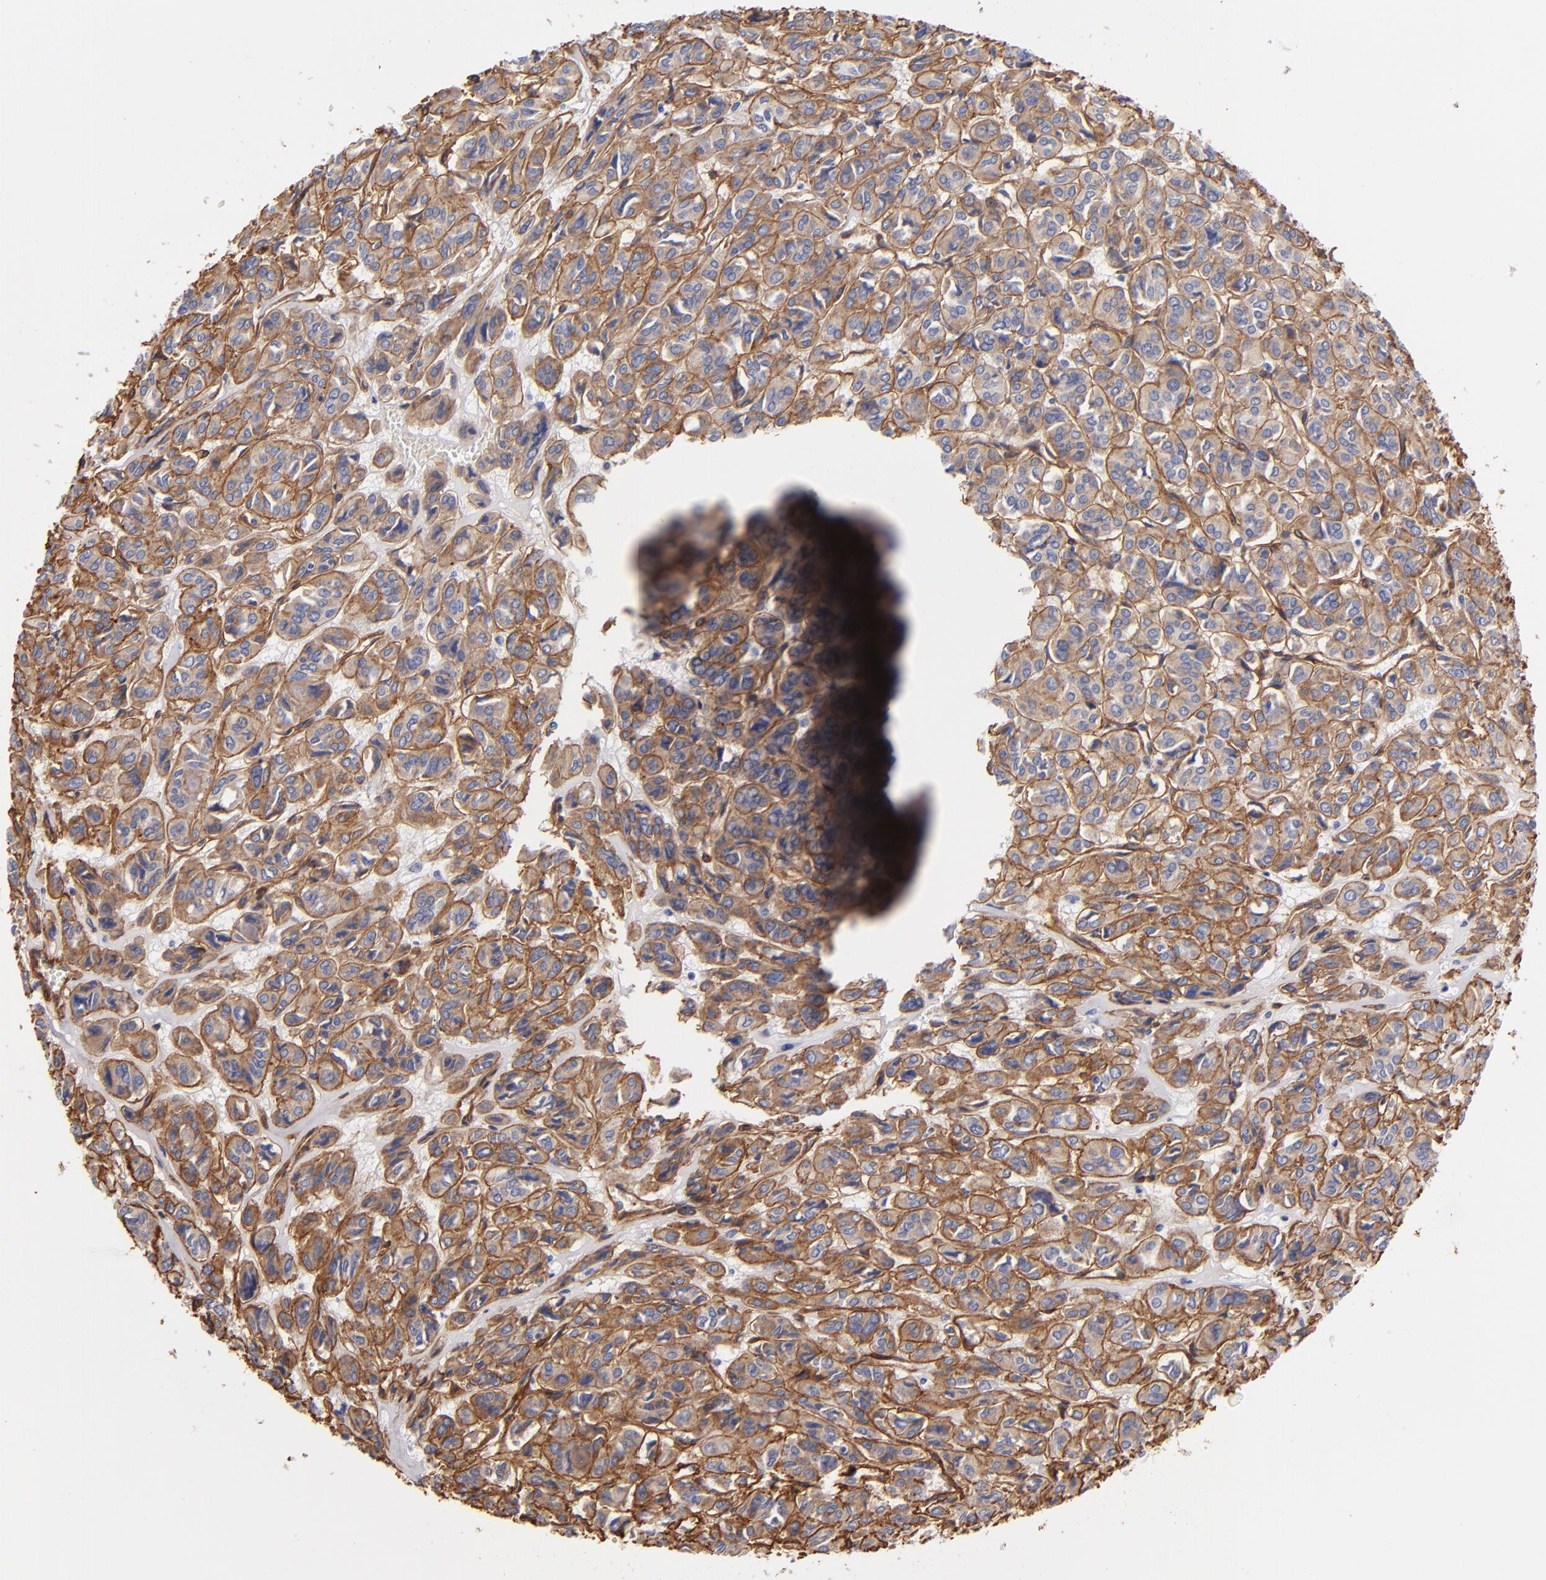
{"staining": {"intensity": "moderate", "quantity": ">75%", "location": "cytoplasmic/membranous"}, "tissue": "thyroid cancer", "cell_type": "Tumor cells", "image_type": "cancer", "snomed": [{"axis": "morphology", "description": "Follicular adenoma carcinoma, NOS"}, {"axis": "topography", "description": "Thyroid gland"}], "caption": "DAB (3,3'-diaminobenzidine) immunohistochemical staining of thyroid follicular adenoma carcinoma exhibits moderate cytoplasmic/membranous protein positivity in approximately >75% of tumor cells.", "gene": "LAMC1", "patient": {"sex": "female", "age": 71}}